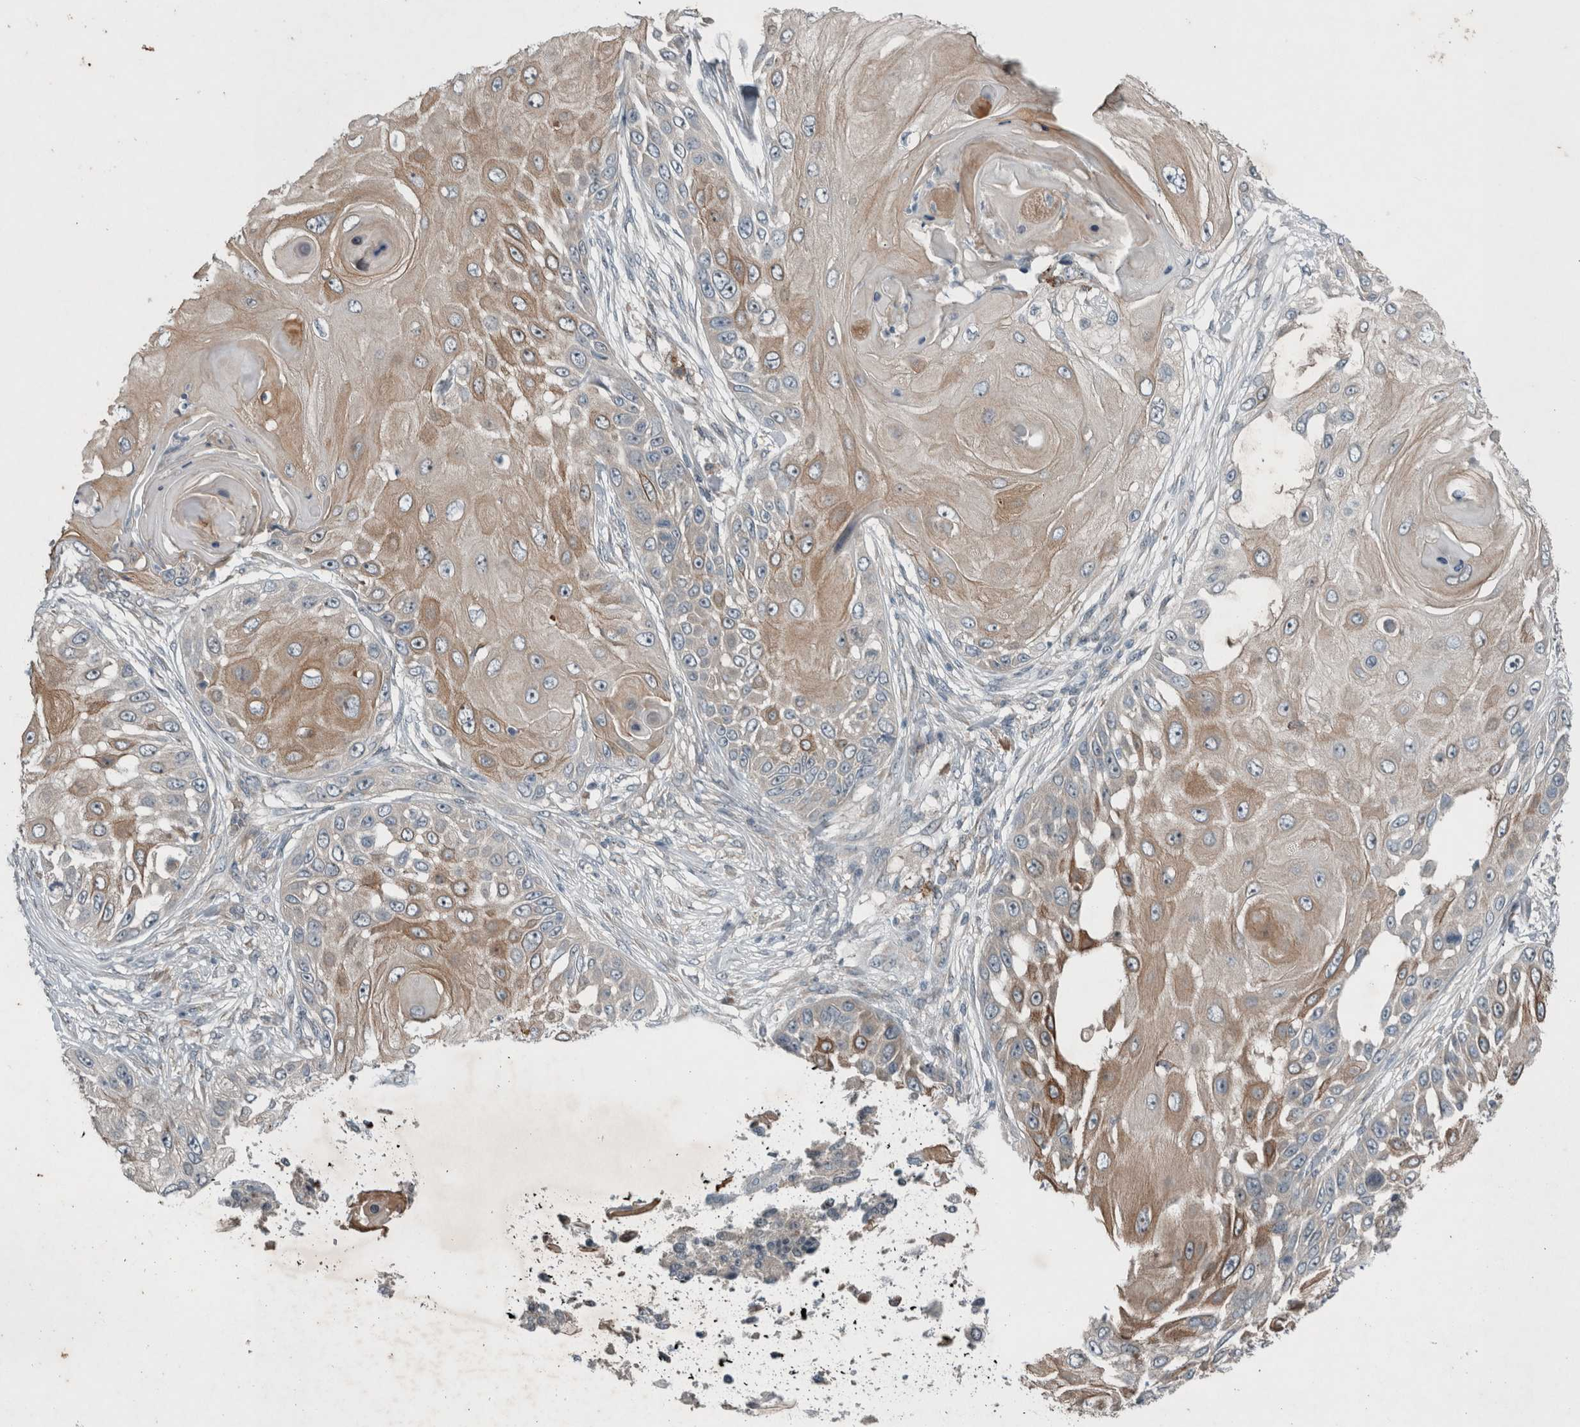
{"staining": {"intensity": "moderate", "quantity": "25%-75%", "location": "cytoplasmic/membranous"}, "tissue": "skin cancer", "cell_type": "Tumor cells", "image_type": "cancer", "snomed": [{"axis": "morphology", "description": "Squamous cell carcinoma, NOS"}, {"axis": "topography", "description": "Skin"}], "caption": "Immunohistochemical staining of human squamous cell carcinoma (skin) reveals medium levels of moderate cytoplasmic/membranous positivity in approximately 25%-75% of tumor cells.", "gene": "RALGDS", "patient": {"sex": "female", "age": 44}}